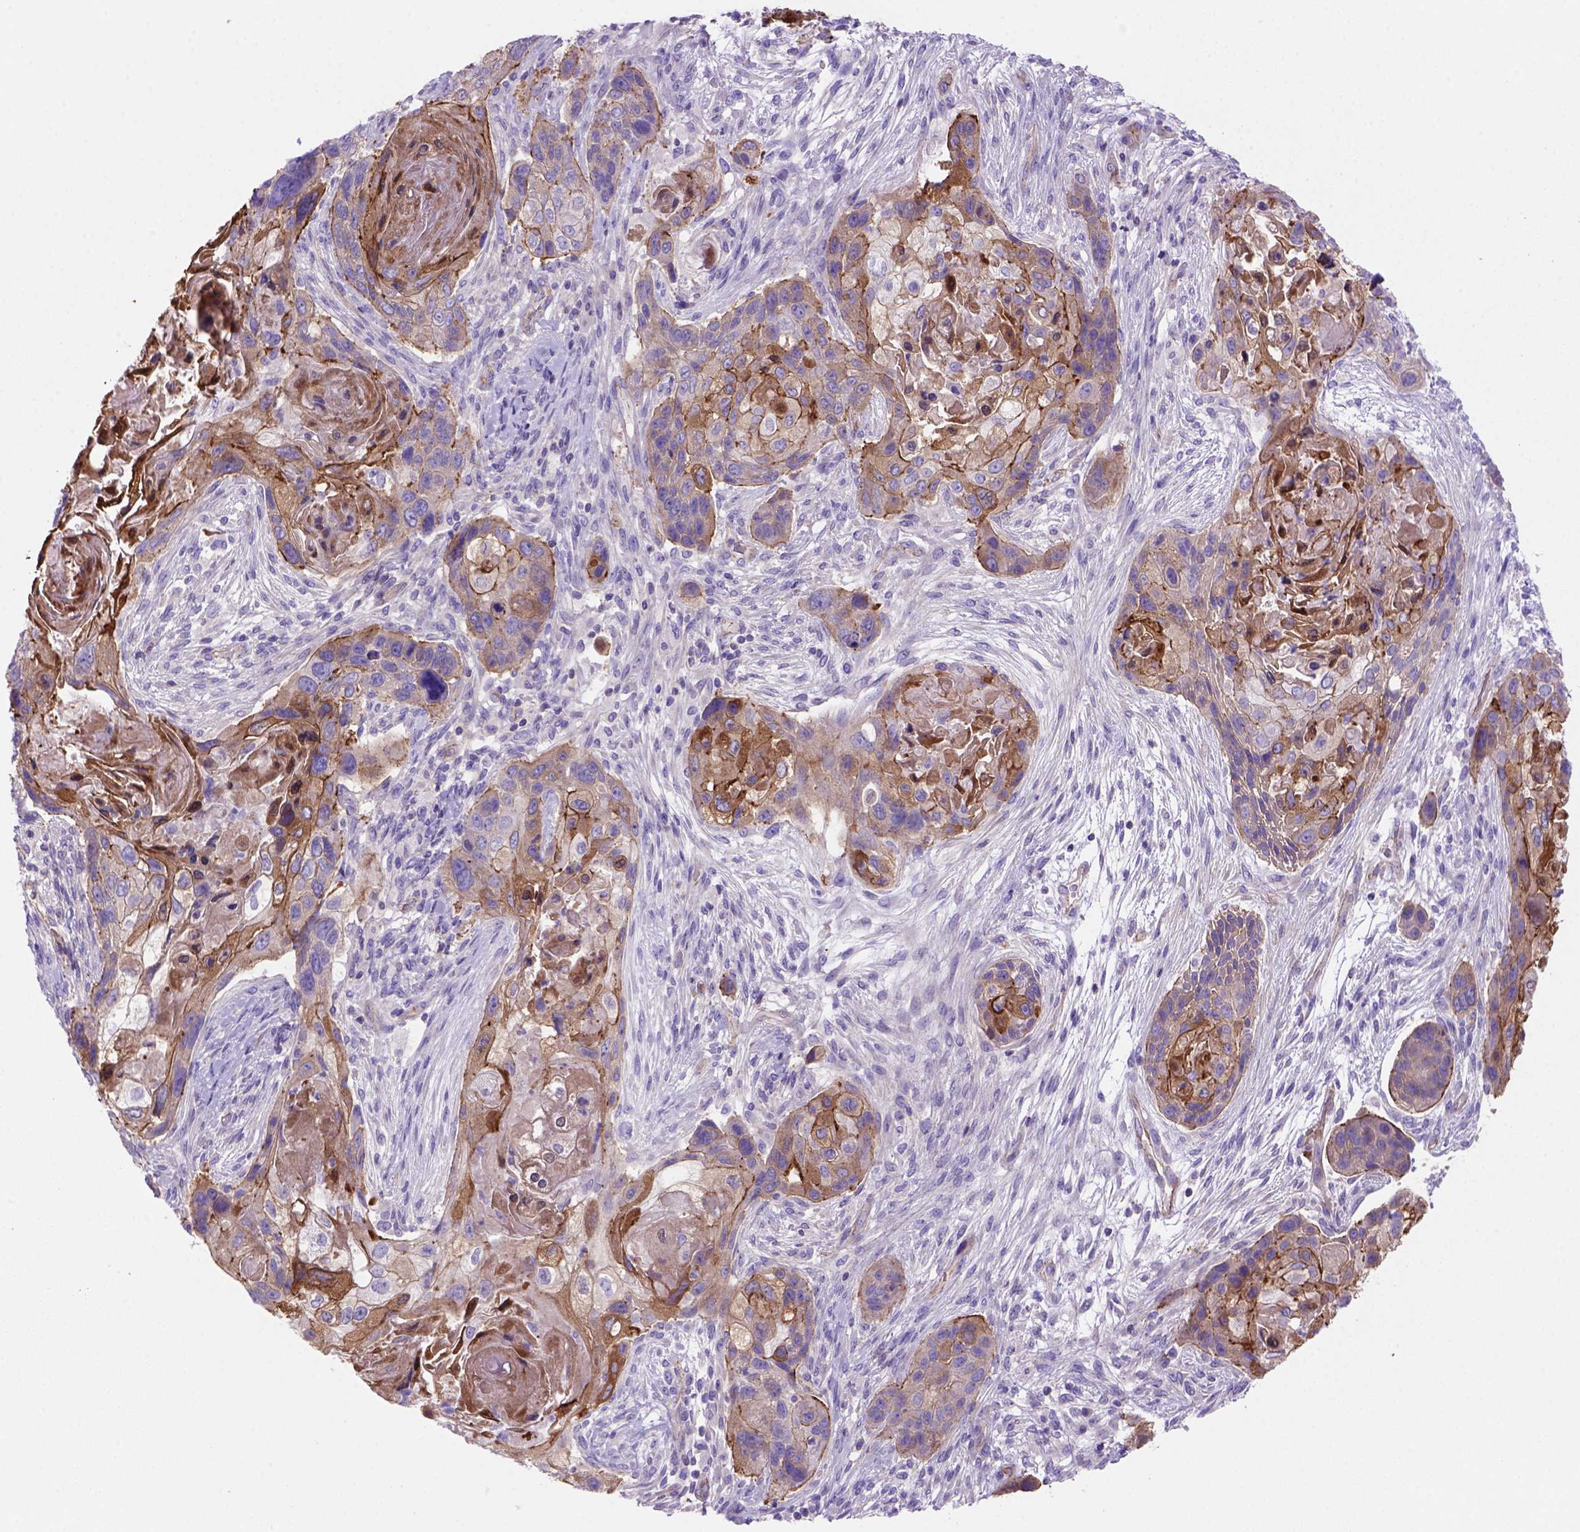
{"staining": {"intensity": "strong", "quantity": ">75%", "location": "cytoplasmic/membranous"}, "tissue": "lung cancer", "cell_type": "Tumor cells", "image_type": "cancer", "snomed": [{"axis": "morphology", "description": "Squamous cell carcinoma, NOS"}, {"axis": "topography", "description": "Lung"}], "caption": "Immunohistochemical staining of lung cancer (squamous cell carcinoma) shows high levels of strong cytoplasmic/membranous staining in approximately >75% of tumor cells.", "gene": "PEX12", "patient": {"sex": "male", "age": 69}}